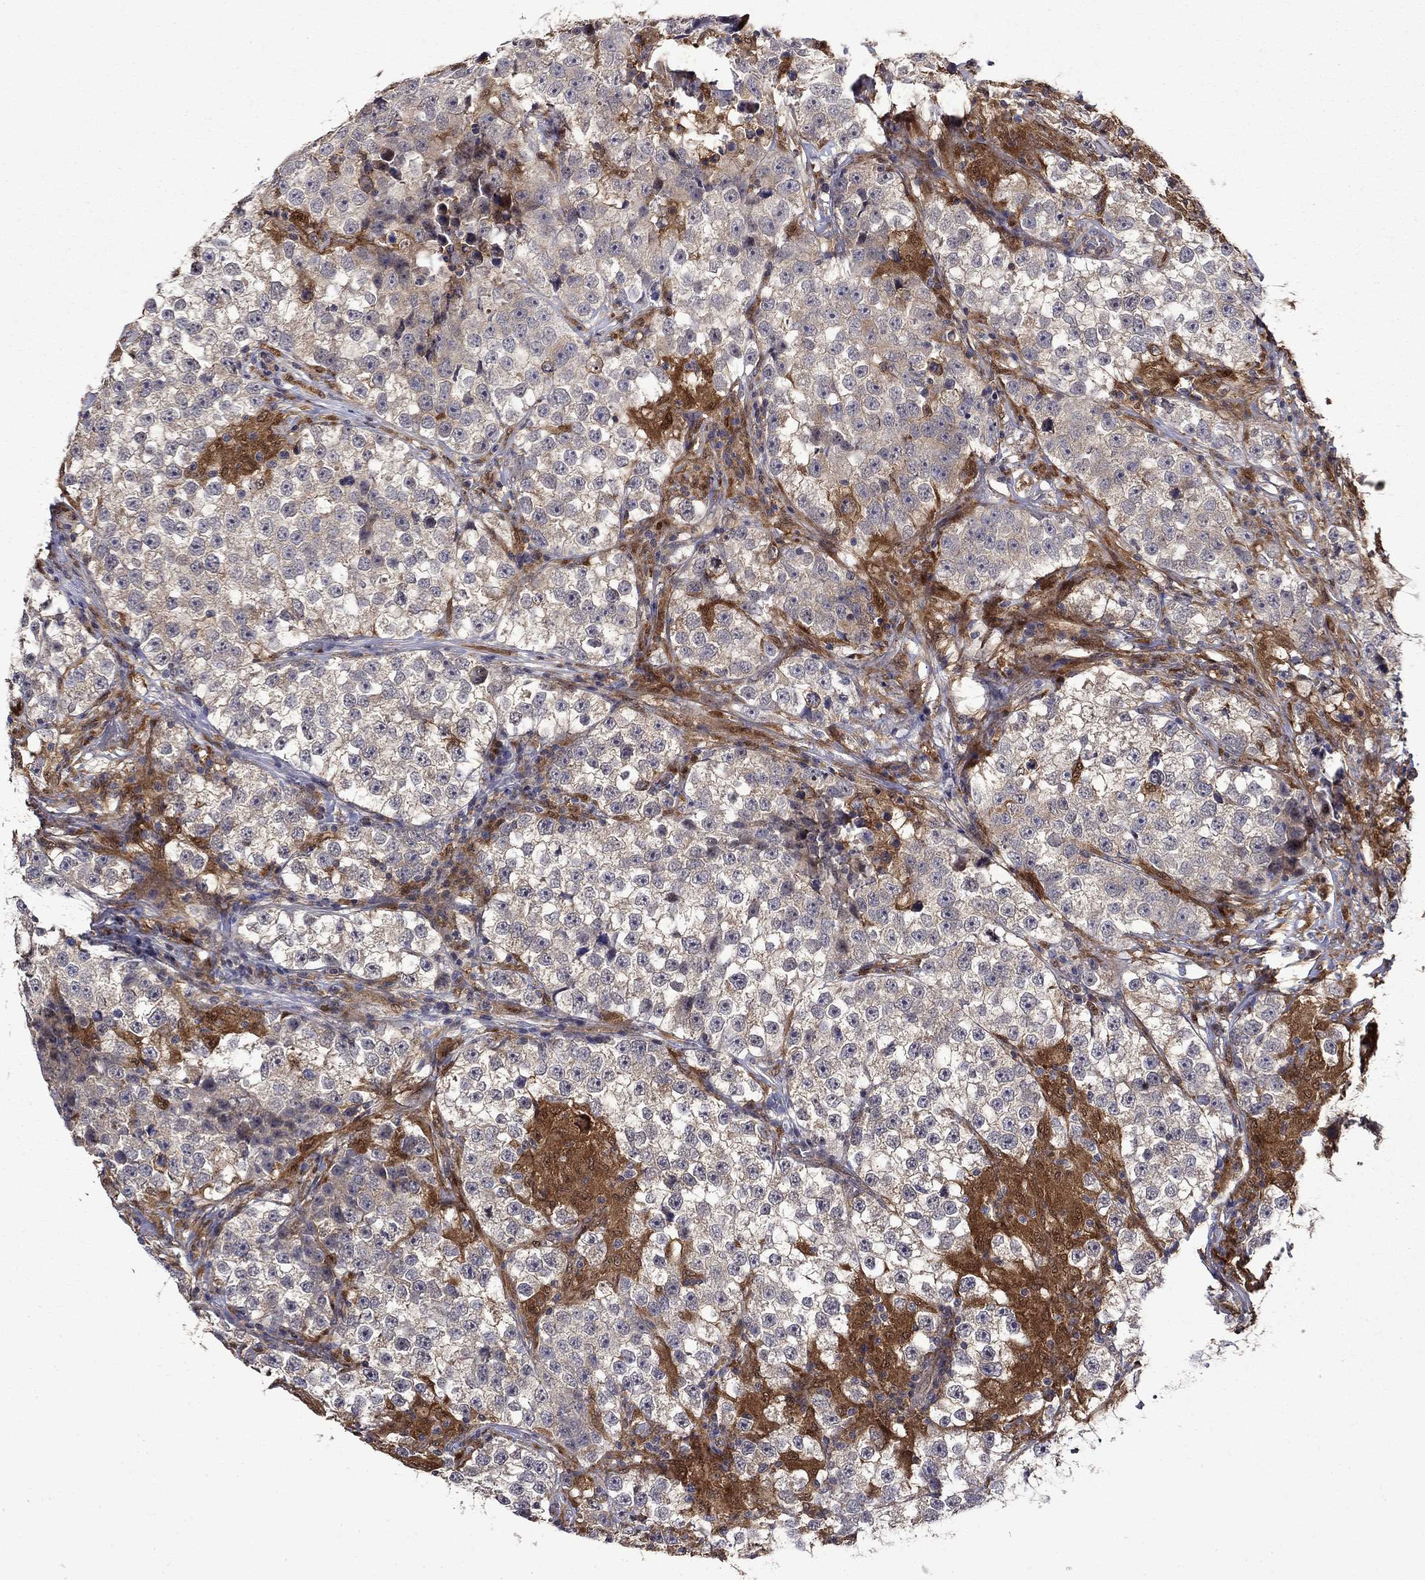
{"staining": {"intensity": "negative", "quantity": "none", "location": "none"}, "tissue": "testis cancer", "cell_type": "Tumor cells", "image_type": "cancer", "snomed": [{"axis": "morphology", "description": "Seminoma, NOS"}, {"axis": "topography", "description": "Testis"}], "caption": "High power microscopy image of an immunohistochemistry image of seminoma (testis), revealing no significant expression in tumor cells.", "gene": "TPMT", "patient": {"sex": "male", "age": 46}}